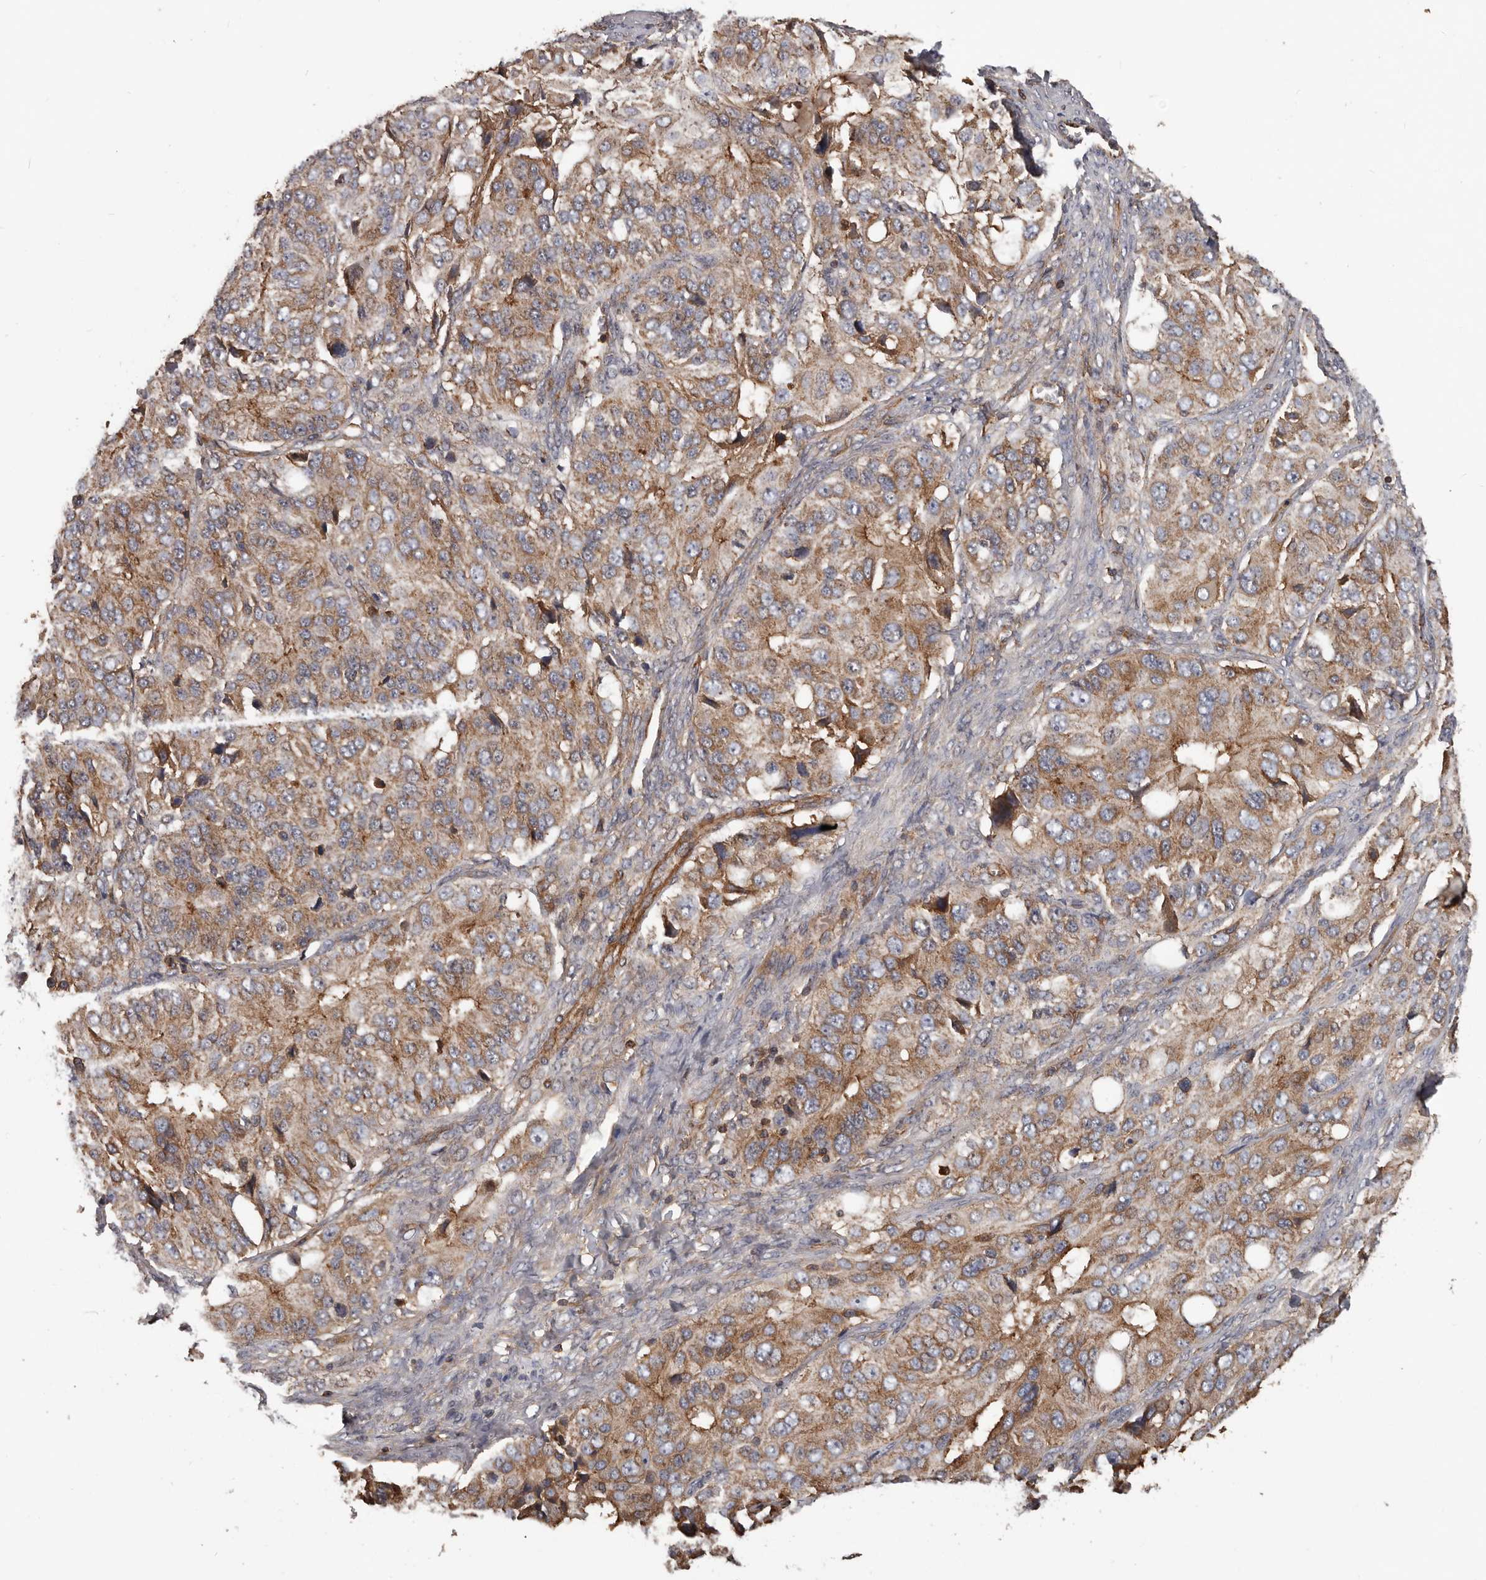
{"staining": {"intensity": "moderate", "quantity": ">75%", "location": "cytoplasmic/membranous"}, "tissue": "ovarian cancer", "cell_type": "Tumor cells", "image_type": "cancer", "snomed": [{"axis": "morphology", "description": "Carcinoma, endometroid"}, {"axis": "topography", "description": "Ovary"}], "caption": "Ovarian endometroid carcinoma stained with a protein marker exhibits moderate staining in tumor cells.", "gene": "PNRC2", "patient": {"sex": "female", "age": 51}}